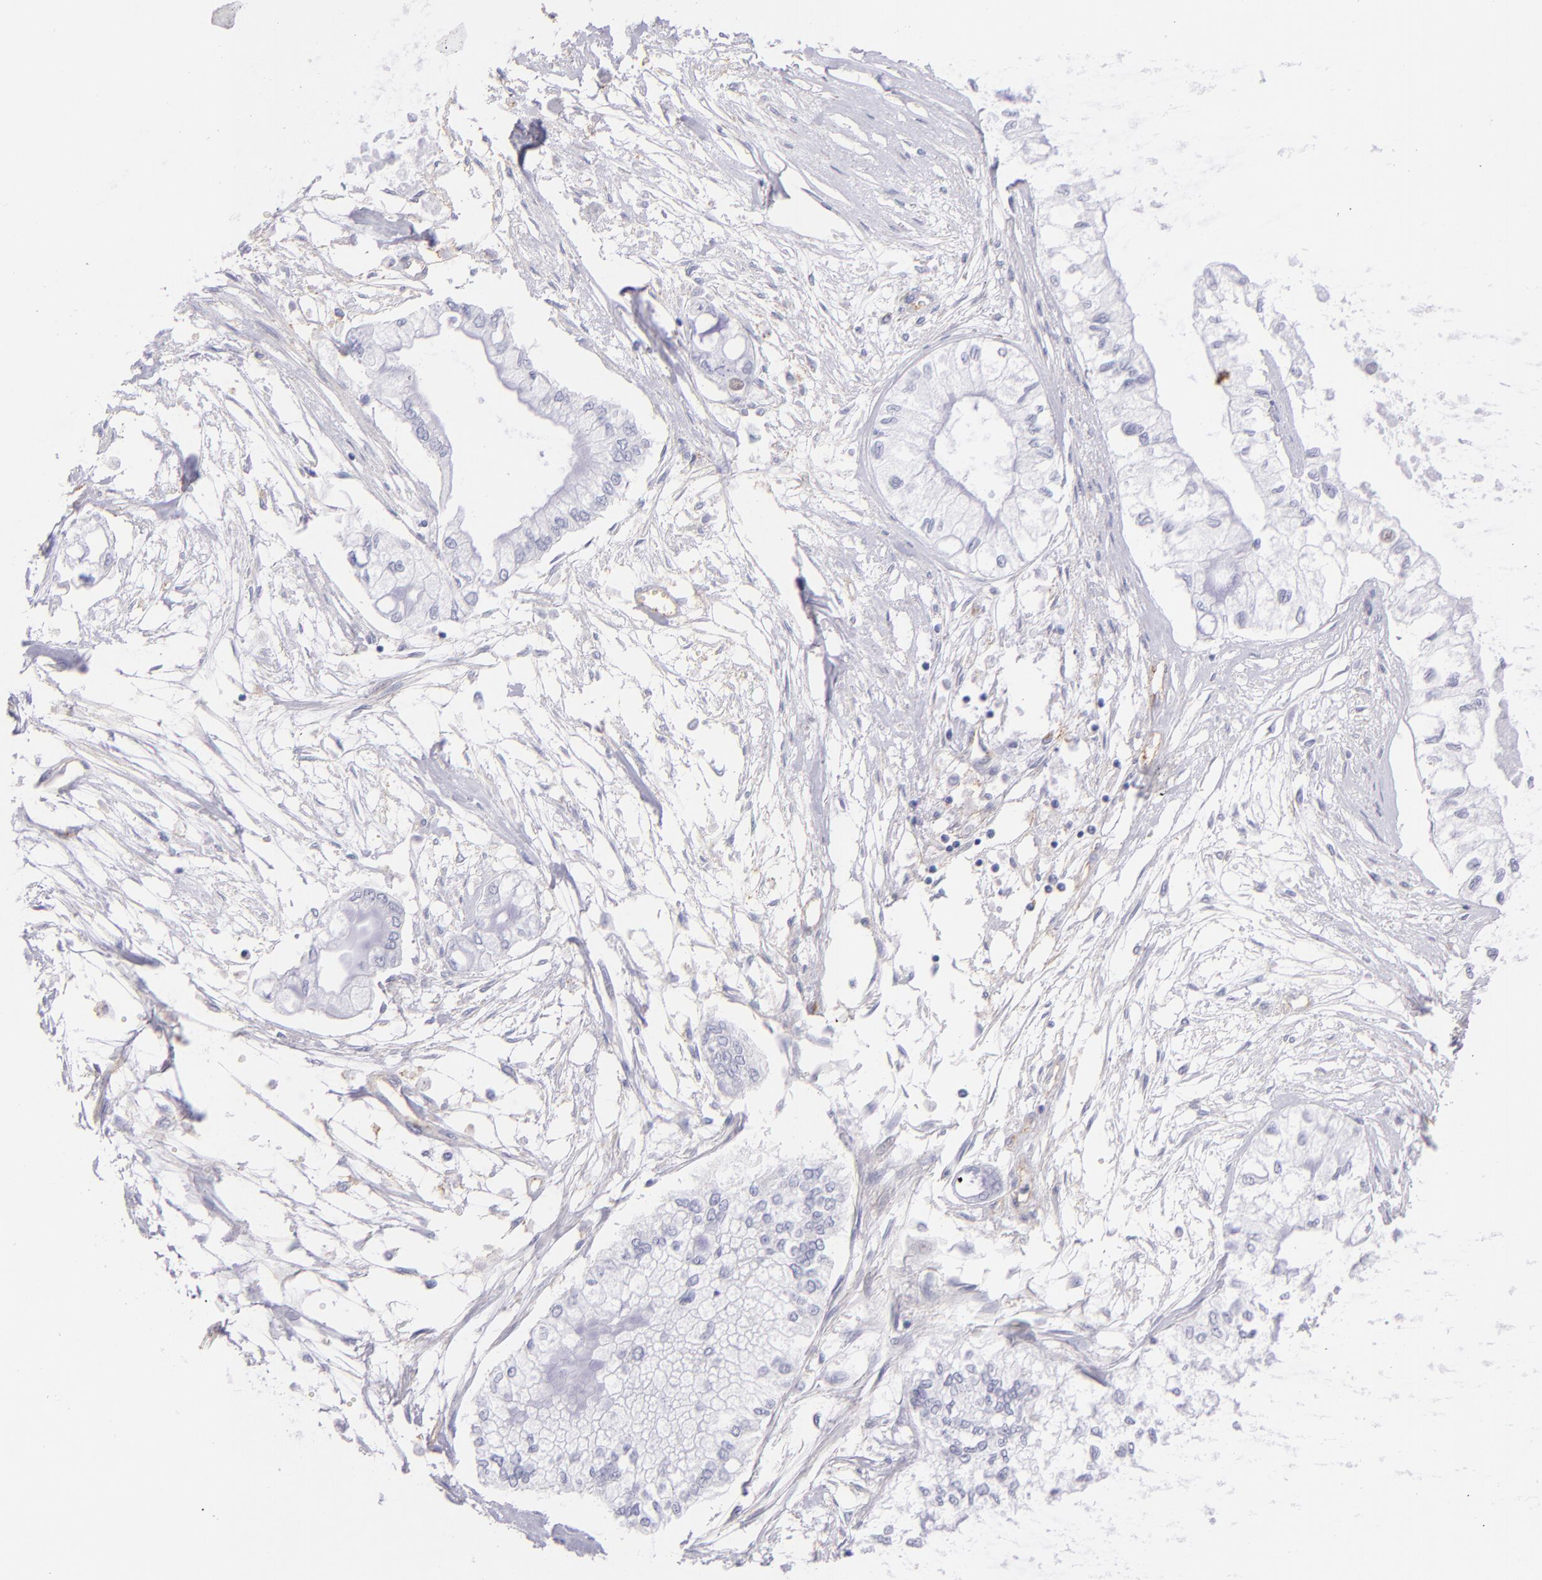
{"staining": {"intensity": "negative", "quantity": "none", "location": "none"}, "tissue": "pancreatic cancer", "cell_type": "Tumor cells", "image_type": "cancer", "snomed": [{"axis": "morphology", "description": "Adenocarcinoma, NOS"}, {"axis": "topography", "description": "Pancreas"}], "caption": "Immunohistochemical staining of human adenocarcinoma (pancreatic) reveals no significant expression in tumor cells. (DAB immunohistochemistry, high magnification).", "gene": "CD81", "patient": {"sex": "male", "age": 79}}